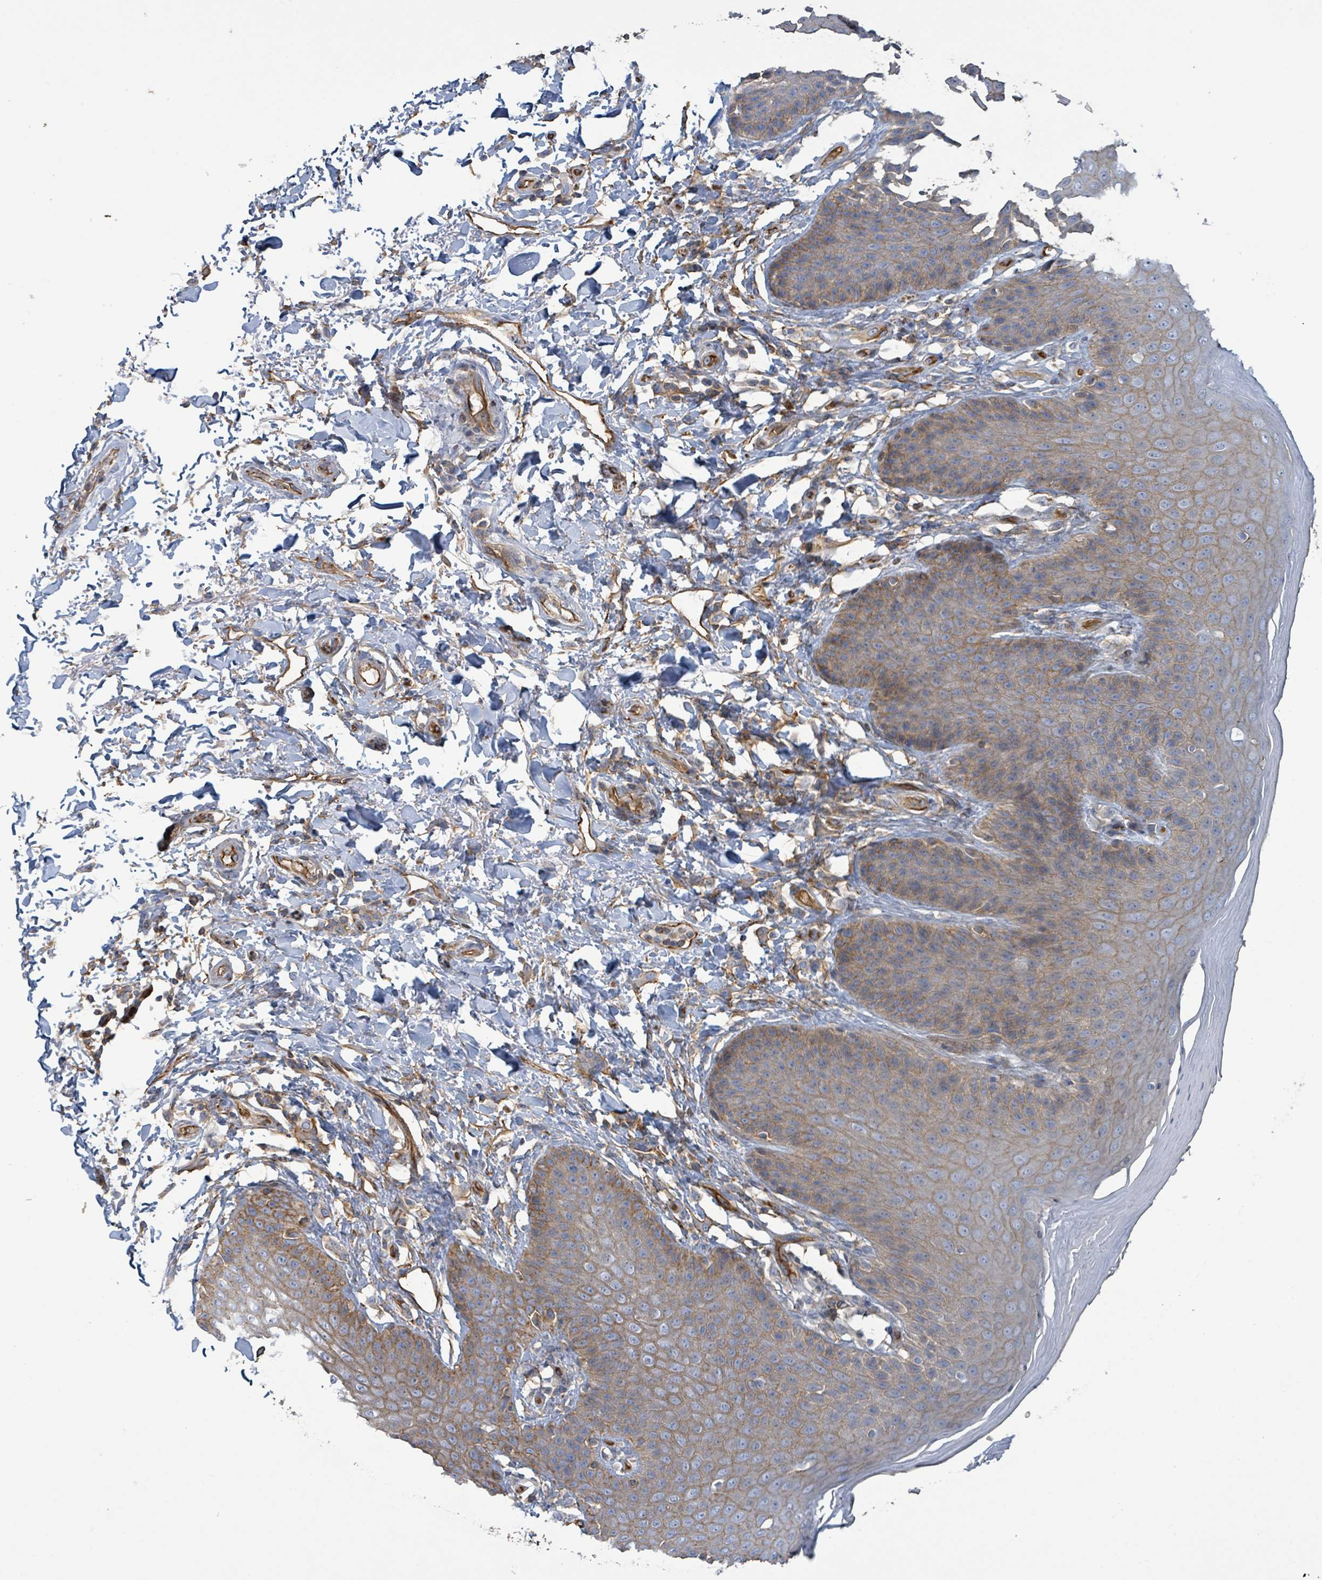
{"staining": {"intensity": "moderate", "quantity": ">75%", "location": "cytoplasmic/membranous"}, "tissue": "skin", "cell_type": "Epidermal cells", "image_type": "normal", "snomed": [{"axis": "morphology", "description": "Normal tissue, NOS"}, {"axis": "topography", "description": "Peripheral nerve tissue"}], "caption": "Immunohistochemical staining of normal skin displays moderate cytoplasmic/membranous protein staining in approximately >75% of epidermal cells.", "gene": "LDOC1", "patient": {"sex": "male", "age": 51}}